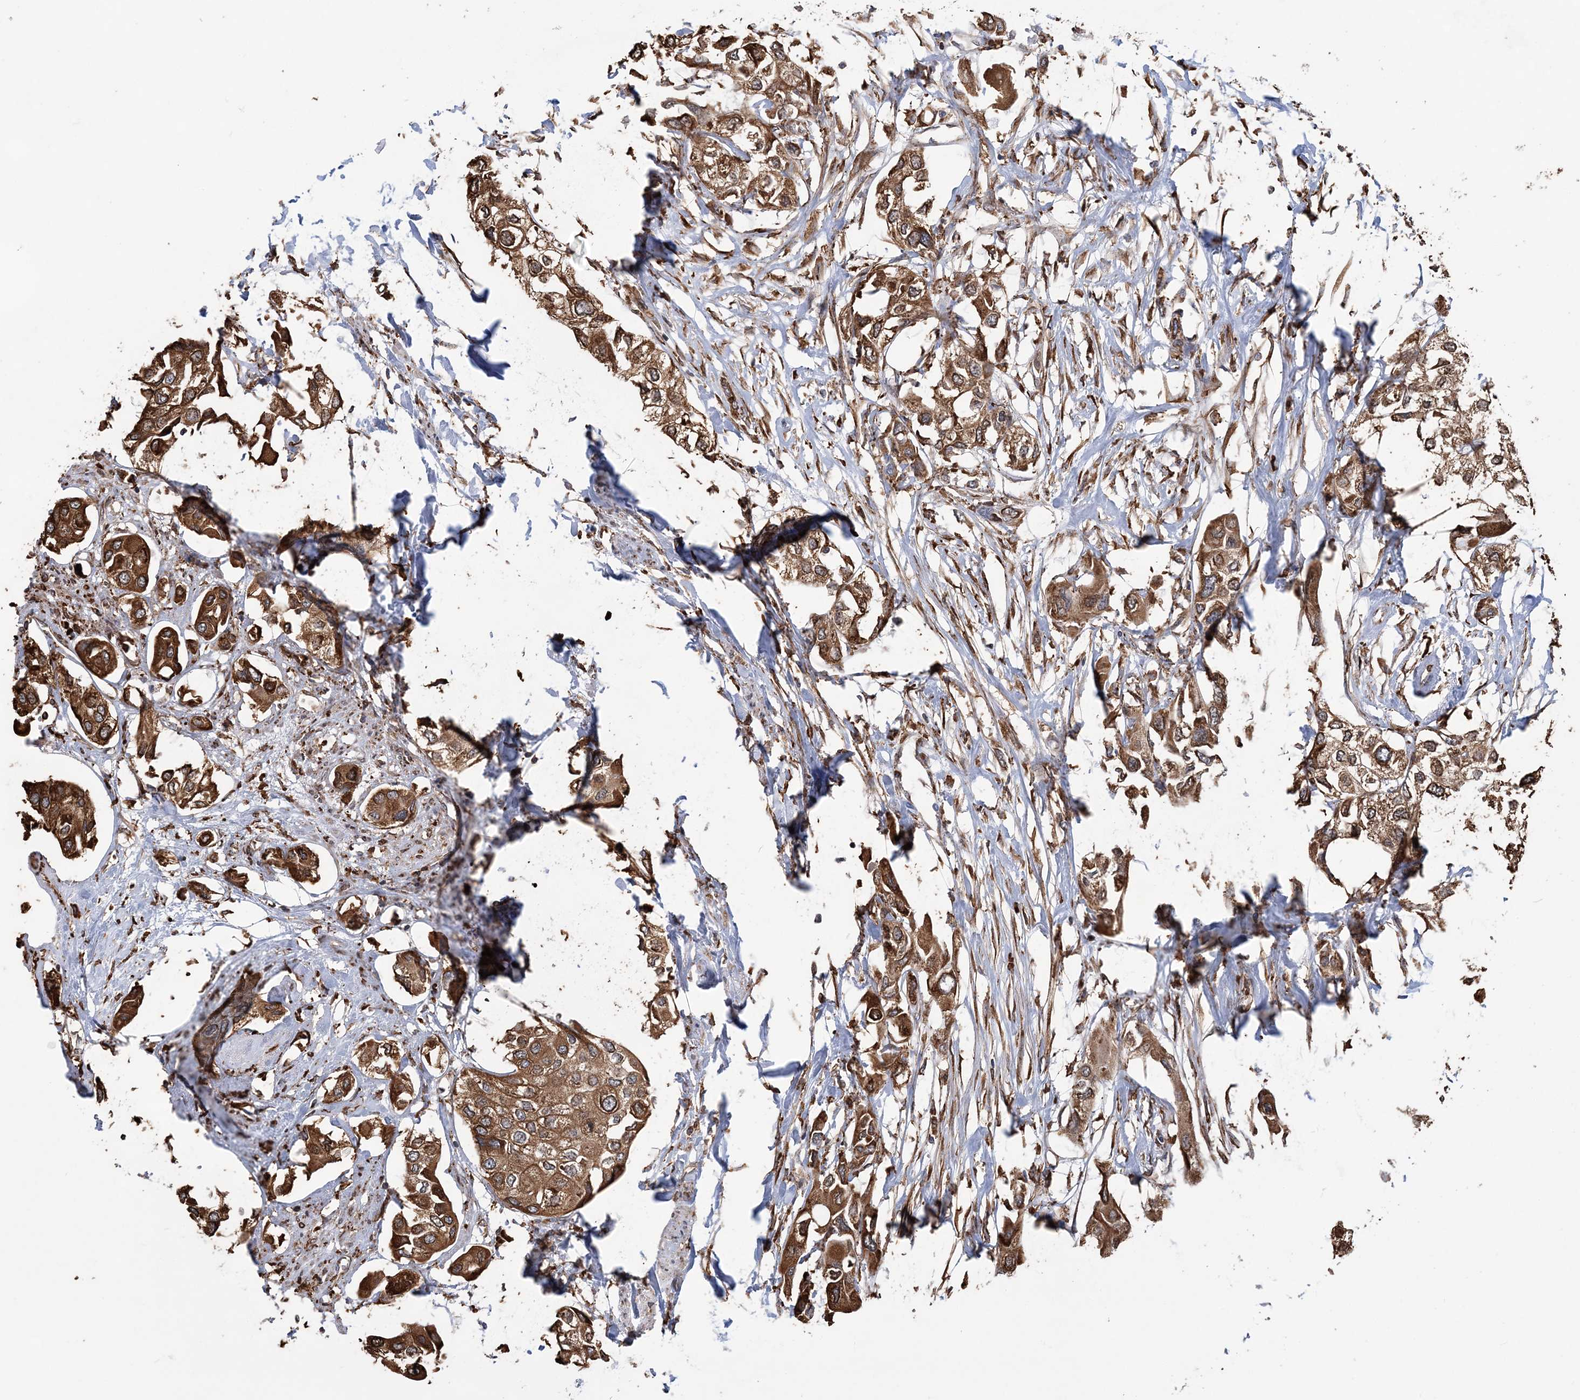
{"staining": {"intensity": "strong", "quantity": ">75%", "location": "cytoplasmic/membranous"}, "tissue": "urothelial cancer", "cell_type": "Tumor cells", "image_type": "cancer", "snomed": [{"axis": "morphology", "description": "Urothelial carcinoma, High grade"}, {"axis": "topography", "description": "Urinary bladder"}], "caption": "This is a micrograph of immunohistochemistry (IHC) staining of urothelial cancer, which shows strong positivity in the cytoplasmic/membranous of tumor cells.", "gene": "WDR12", "patient": {"sex": "male", "age": 64}}